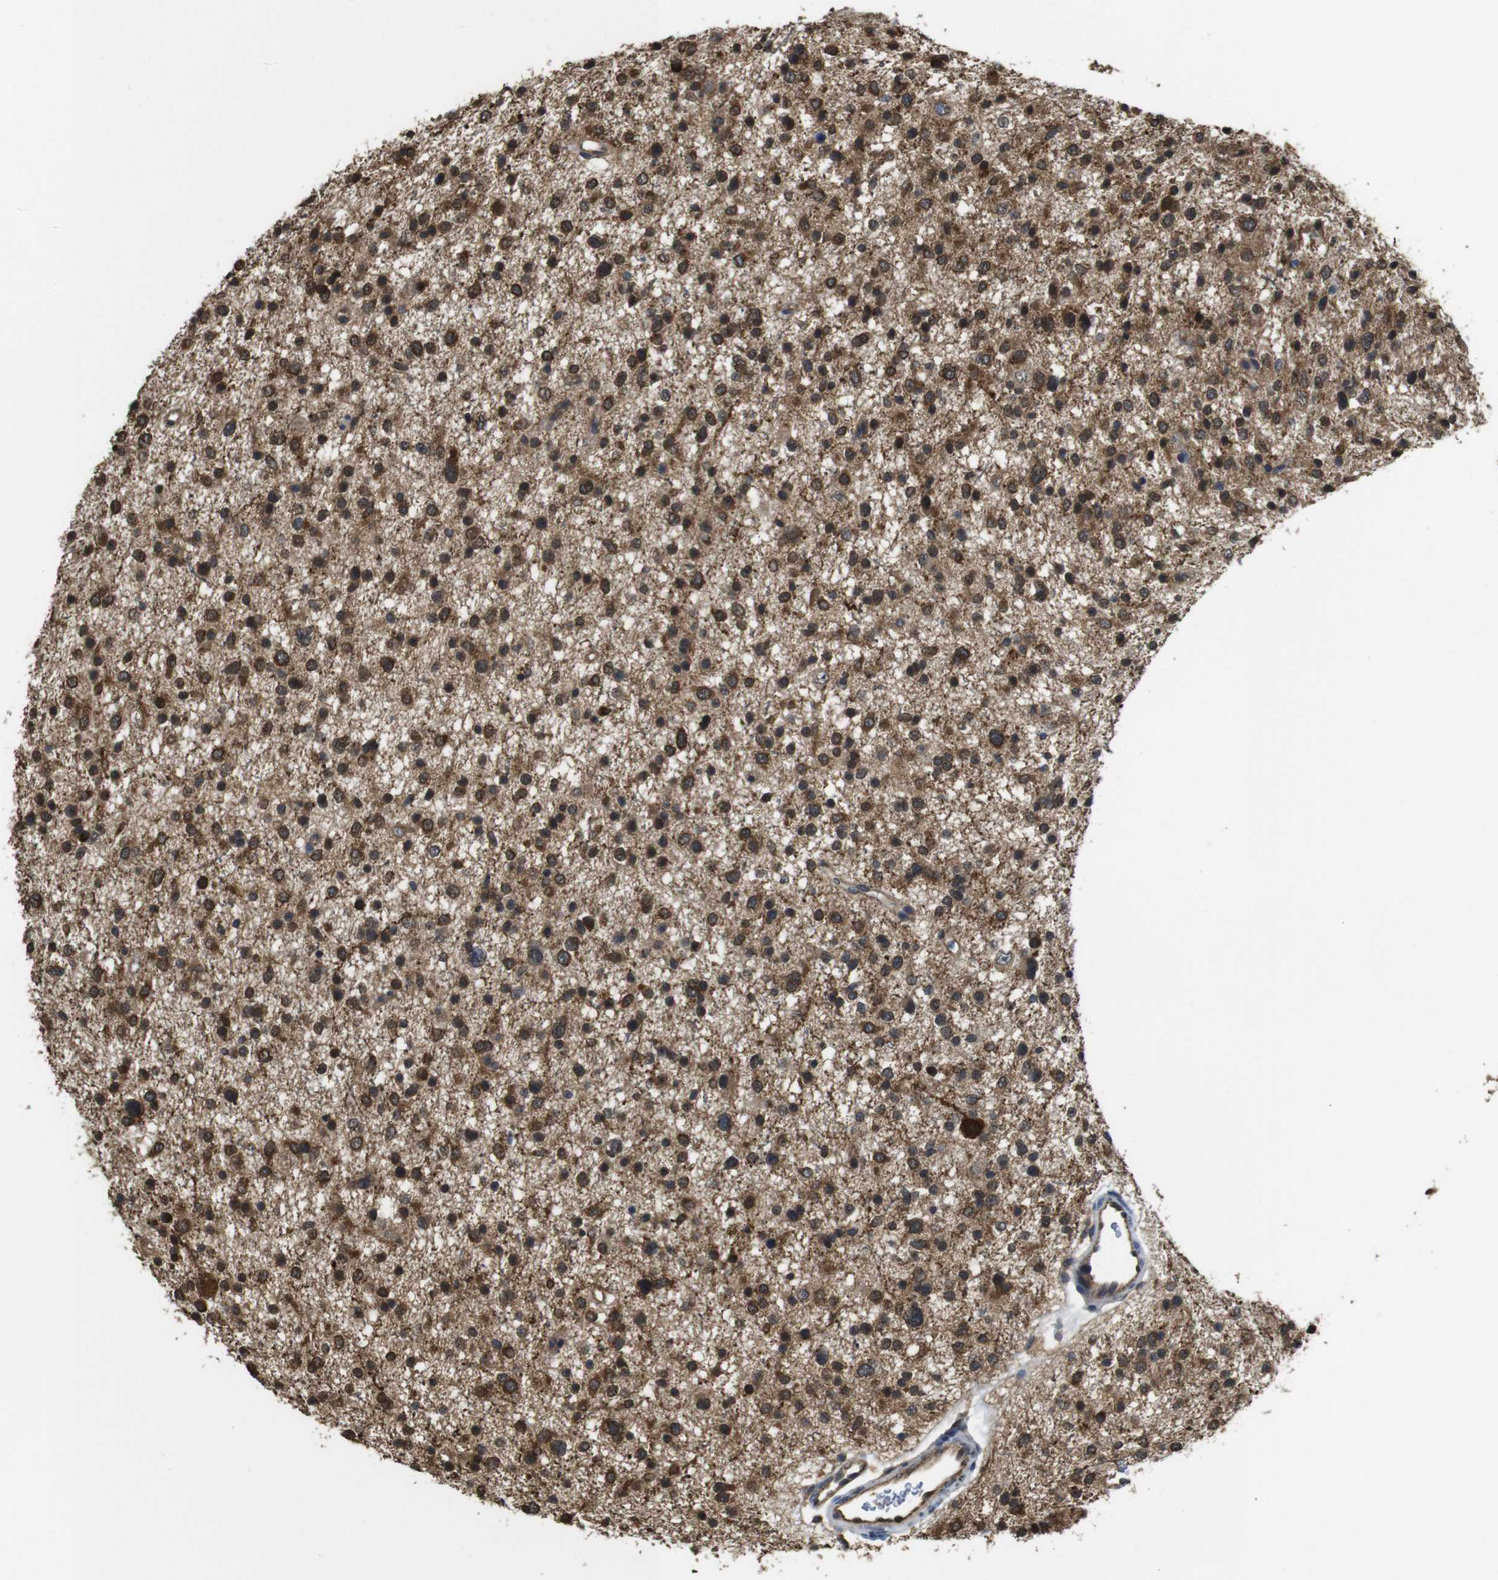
{"staining": {"intensity": "strong", "quantity": ">75%", "location": "cytoplasmic/membranous,nuclear"}, "tissue": "glioma", "cell_type": "Tumor cells", "image_type": "cancer", "snomed": [{"axis": "morphology", "description": "Glioma, malignant, Low grade"}, {"axis": "topography", "description": "Brain"}], "caption": "Immunohistochemistry histopathology image of neoplastic tissue: human low-grade glioma (malignant) stained using IHC shows high levels of strong protein expression localized specifically in the cytoplasmic/membranous and nuclear of tumor cells, appearing as a cytoplasmic/membranous and nuclear brown color.", "gene": "YWHAG", "patient": {"sex": "female", "age": 37}}